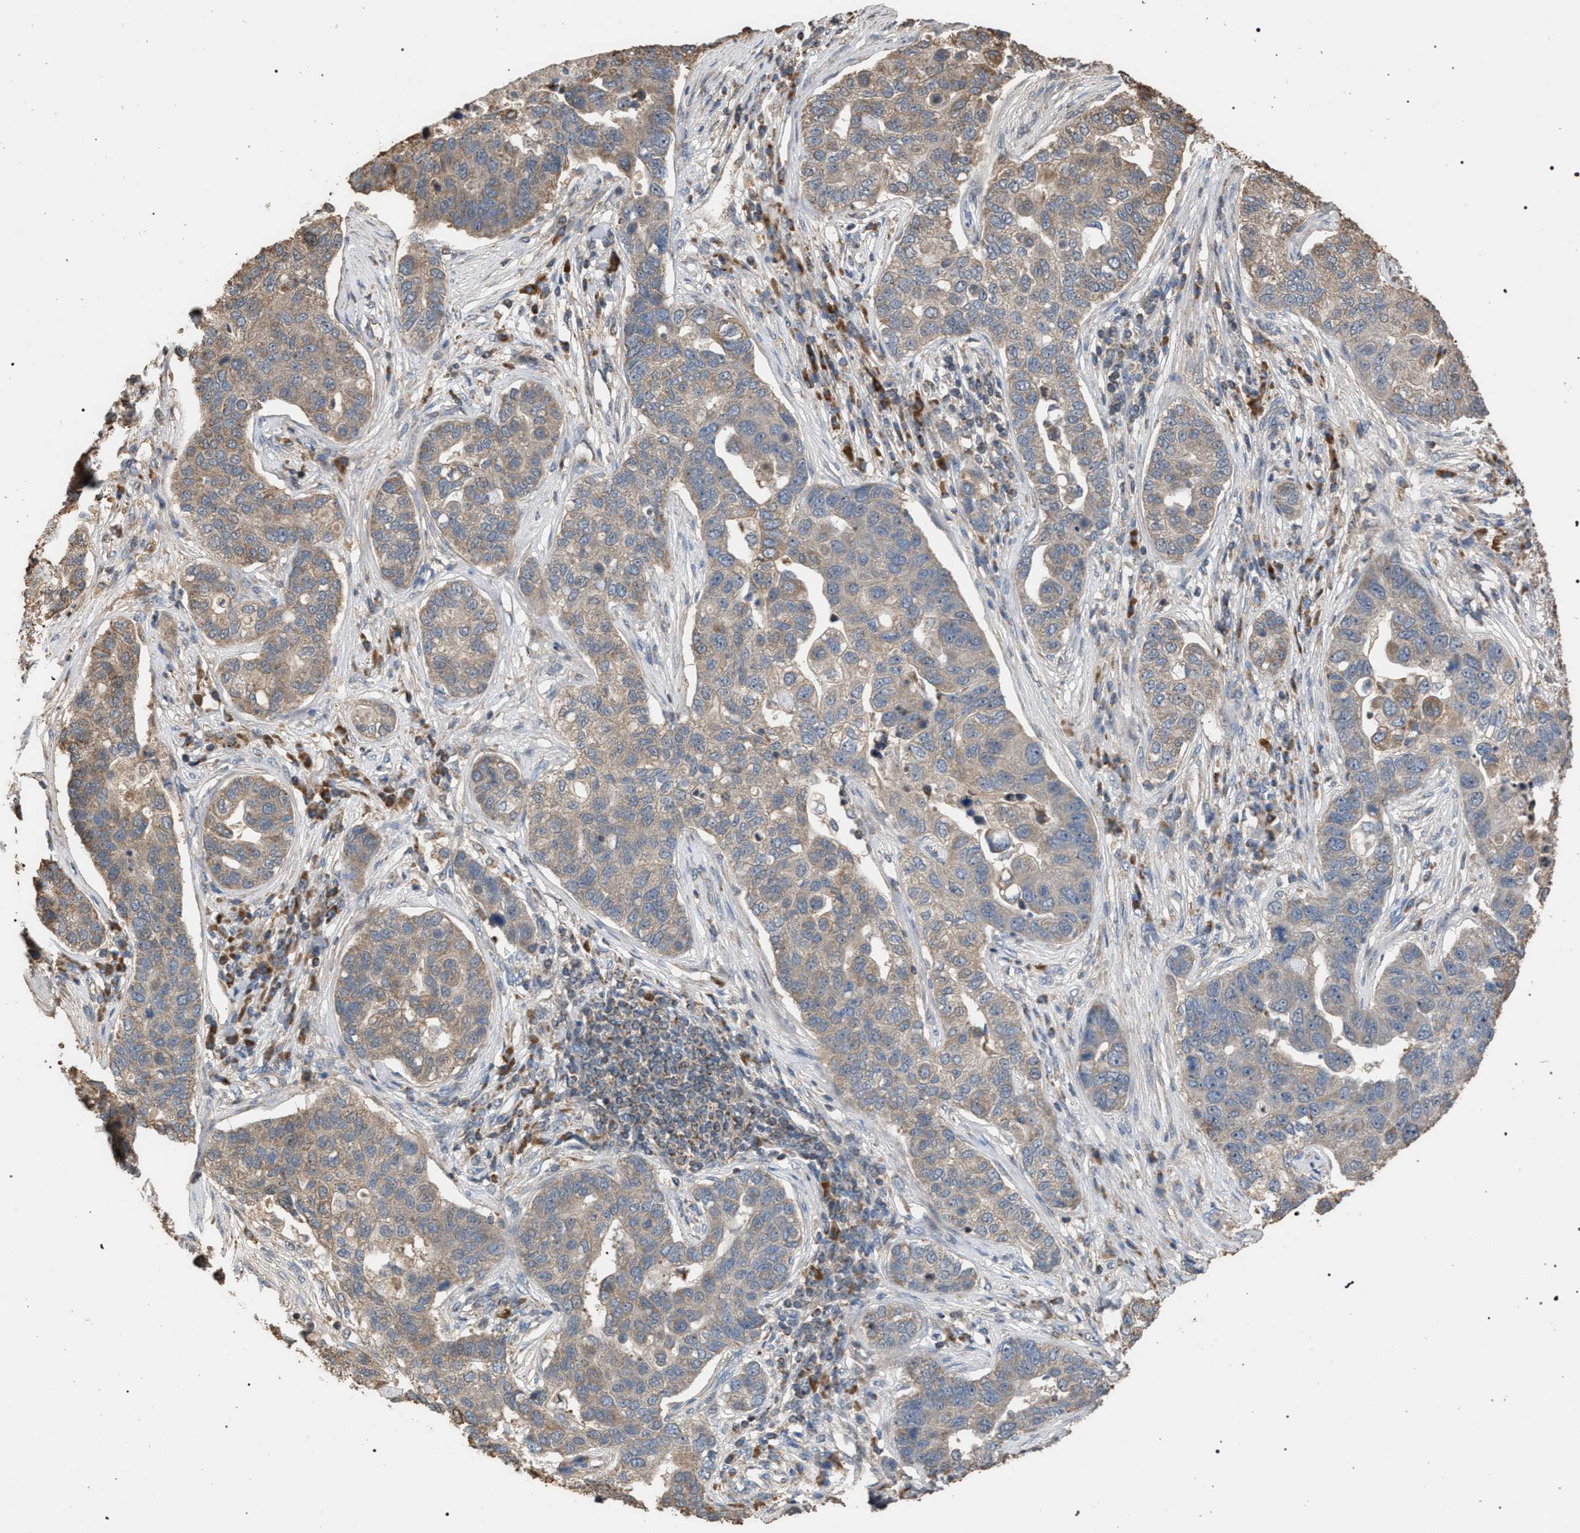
{"staining": {"intensity": "weak", "quantity": ">75%", "location": "cytoplasmic/membranous"}, "tissue": "pancreatic cancer", "cell_type": "Tumor cells", "image_type": "cancer", "snomed": [{"axis": "morphology", "description": "Adenocarcinoma, NOS"}, {"axis": "topography", "description": "Pancreas"}], "caption": "Weak cytoplasmic/membranous protein expression is identified in about >75% of tumor cells in pancreatic cancer (adenocarcinoma).", "gene": "NAA35", "patient": {"sex": "female", "age": 61}}